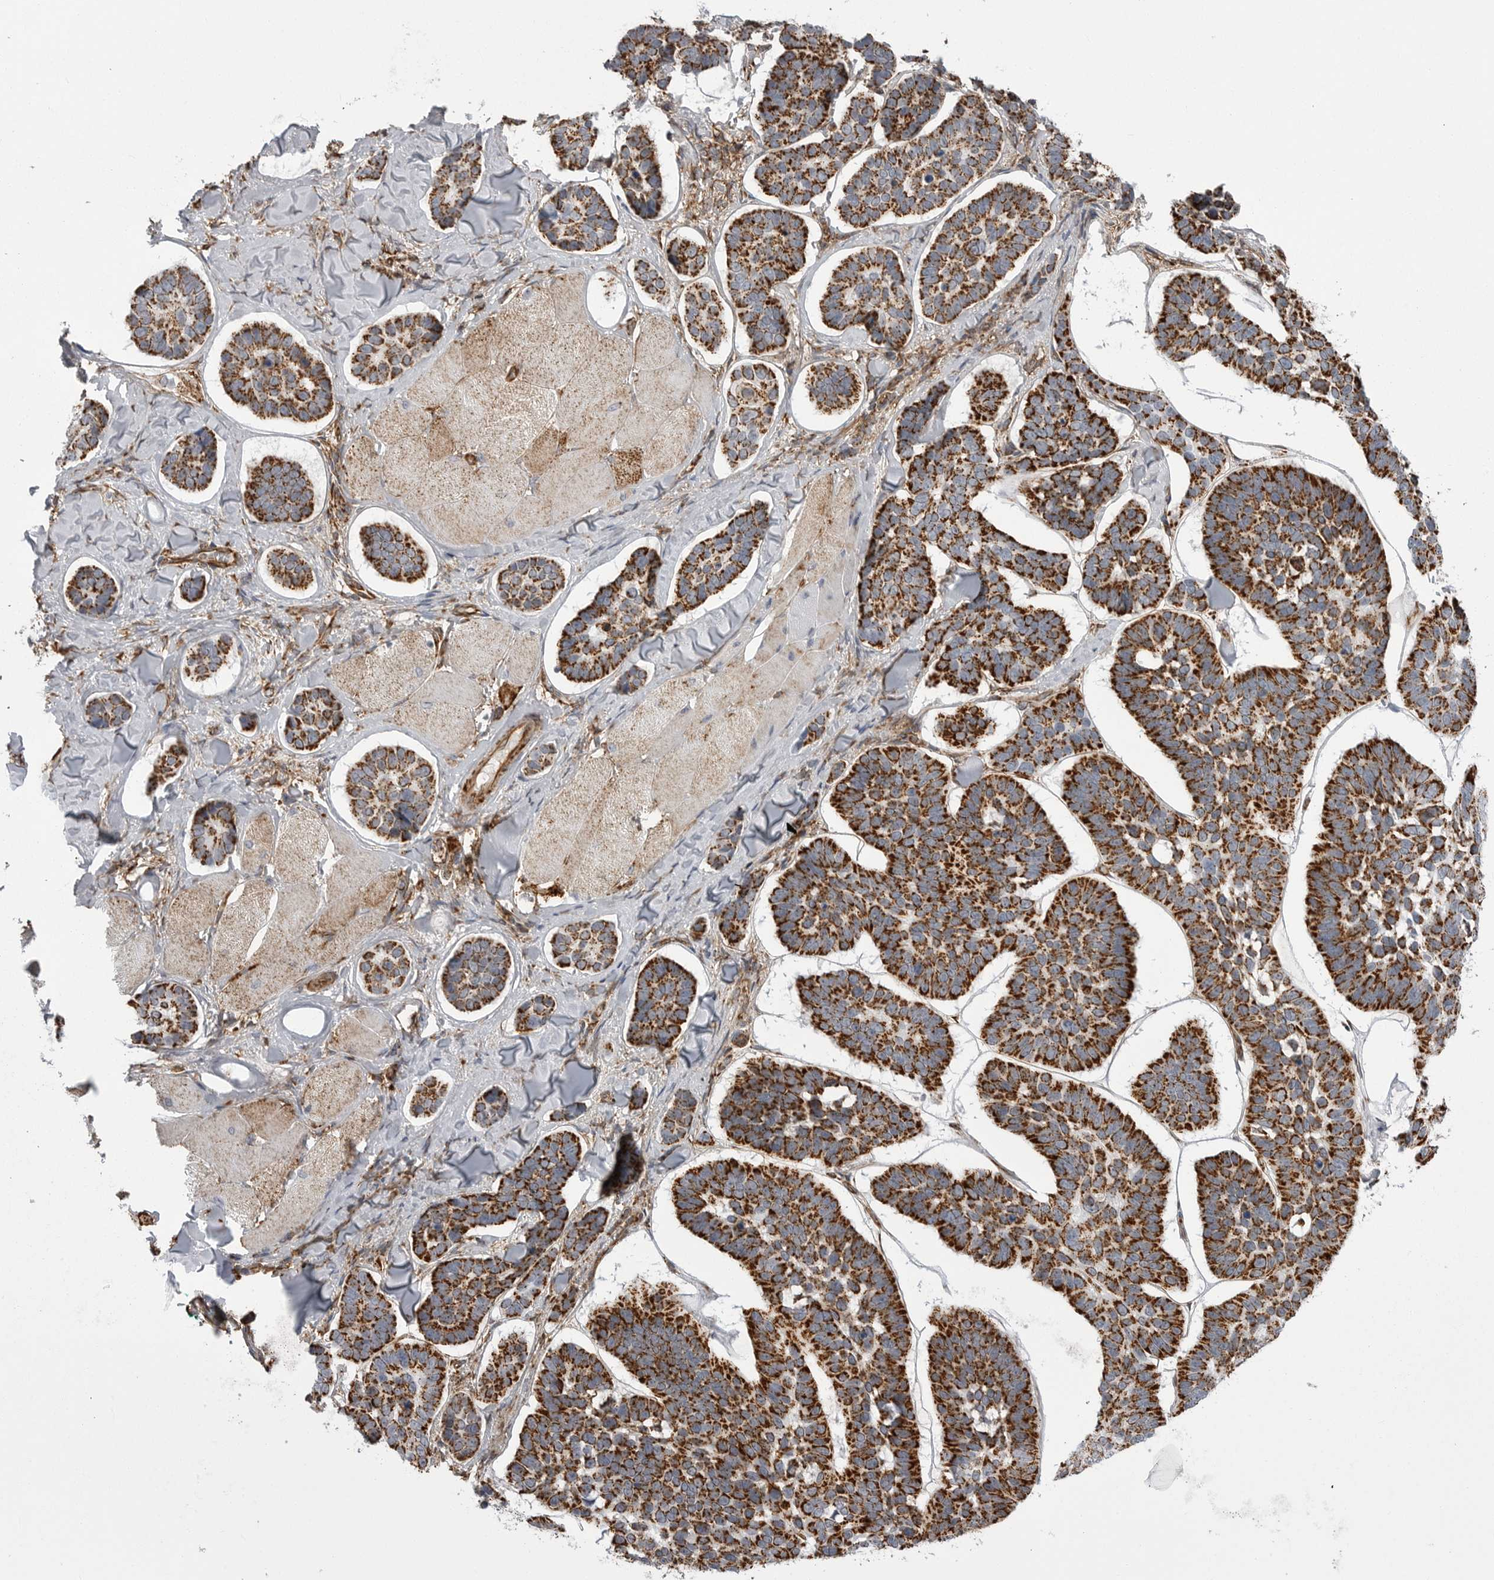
{"staining": {"intensity": "strong", "quantity": ">75%", "location": "cytoplasmic/membranous"}, "tissue": "skin cancer", "cell_type": "Tumor cells", "image_type": "cancer", "snomed": [{"axis": "morphology", "description": "Basal cell carcinoma"}, {"axis": "topography", "description": "Skin"}], "caption": "An immunohistochemistry photomicrograph of neoplastic tissue is shown. Protein staining in brown shows strong cytoplasmic/membranous positivity in skin cancer (basal cell carcinoma) within tumor cells. Immunohistochemistry (ihc) stains the protein of interest in brown and the nuclei are stained blue.", "gene": "FH", "patient": {"sex": "male", "age": 62}}